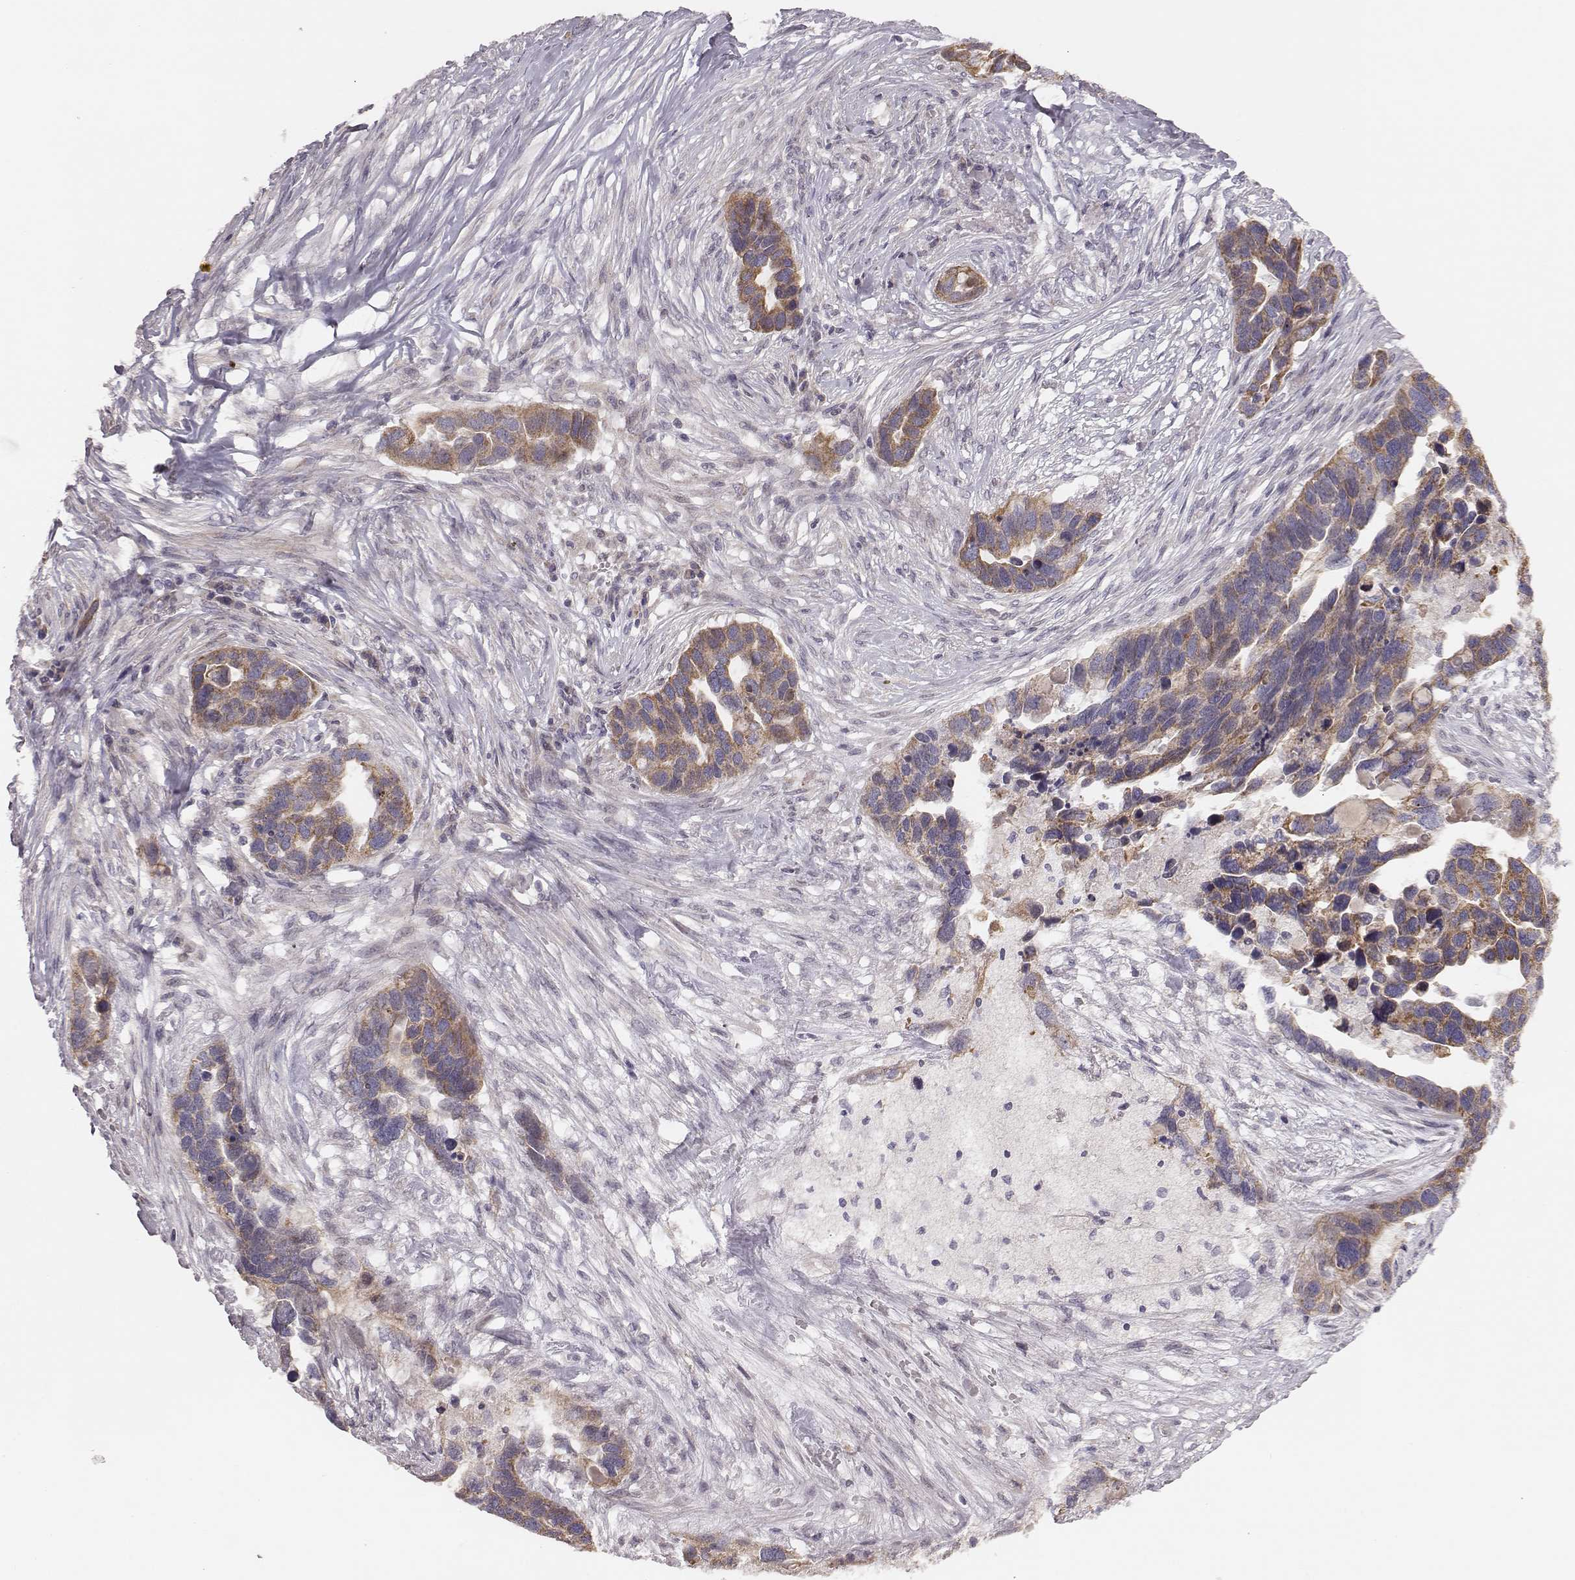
{"staining": {"intensity": "moderate", "quantity": ">75%", "location": "cytoplasmic/membranous"}, "tissue": "ovarian cancer", "cell_type": "Tumor cells", "image_type": "cancer", "snomed": [{"axis": "morphology", "description": "Cystadenocarcinoma, serous, NOS"}, {"axis": "topography", "description": "Ovary"}], "caption": "The immunohistochemical stain shows moderate cytoplasmic/membranous staining in tumor cells of ovarian serous cystadenocarcinoma tissue. The protein is shown in brown color, while the nuclei are stained blue.", "gene": "HAVCR1", "patient": {"sex": "female", "age": 54}}